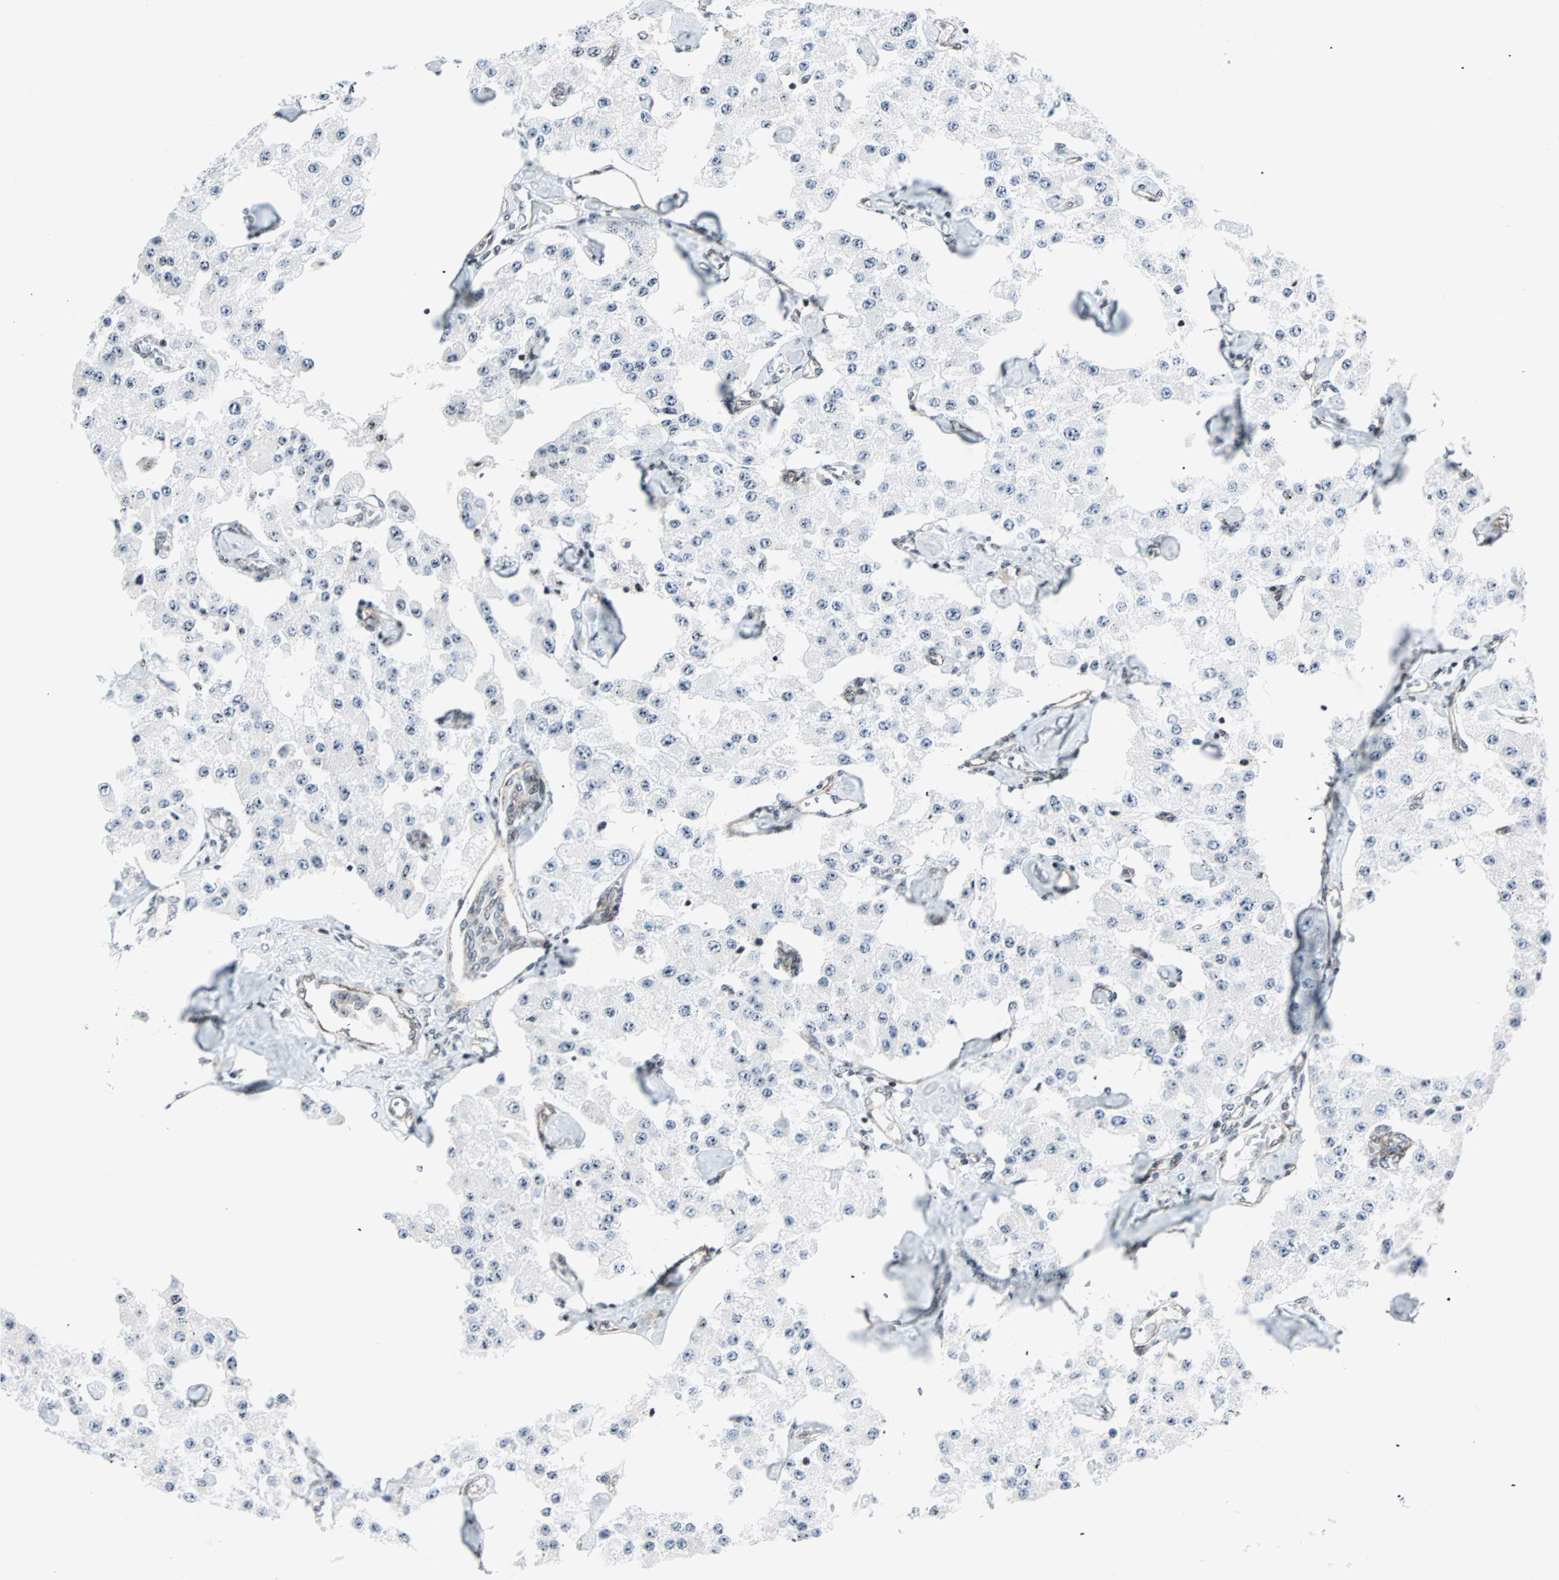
{"staining": {"intensity": "negative", "quantity": "none", "location": "none"}, "tissue": "carcinoid", "cell_type": "Tumor cells", "image_type": "cancer", "snomed": [{"axis": "morphology", "description": "Carcinoid, malignant, NOS"}, {"axis": "topography", "description": "Pancreas"}], "caption": "Human carcinoid (malignant) stained for a protein using immunohistochemistry demonstrates no positivity in tumor cells.", "gene": "CENPA", "patient": {"sex": "male", "age": 41}}